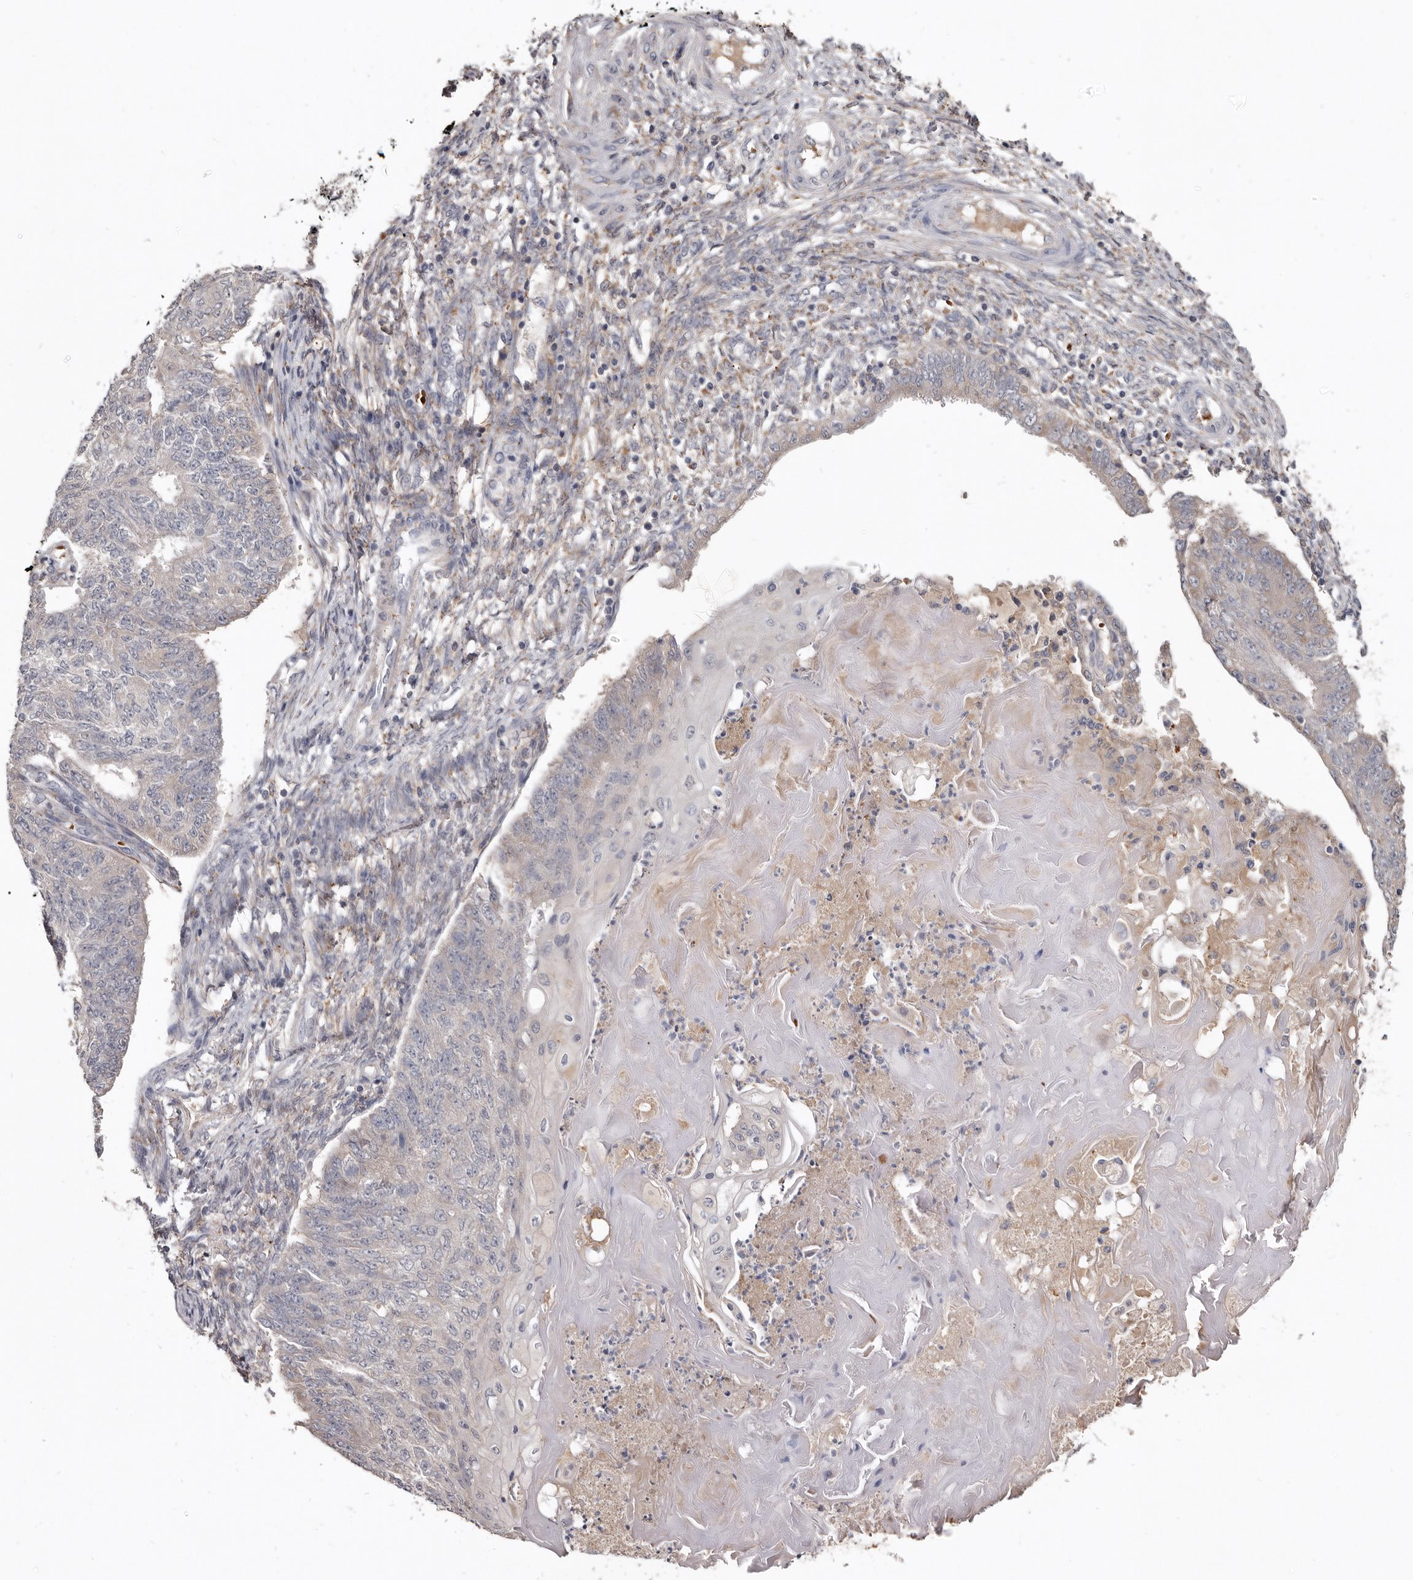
{"staining": {"intensity": "negative", "quantity": "none", "location": "none"}, "tissue": "endometrial cancer", "cell_type": "Tumor cells", "image_type": "cancer", "snomed": [{"axis": "morphology", "description": "Adenocarcinoma, NOS"}, {"axis": "topography", "description": "Endometrium"}], "caption": "Tumor cells show no significant protein staining in endometrial adenocarcinoma.", "gene": "NENF", "patient": {"sex": "female", "age": 32}}